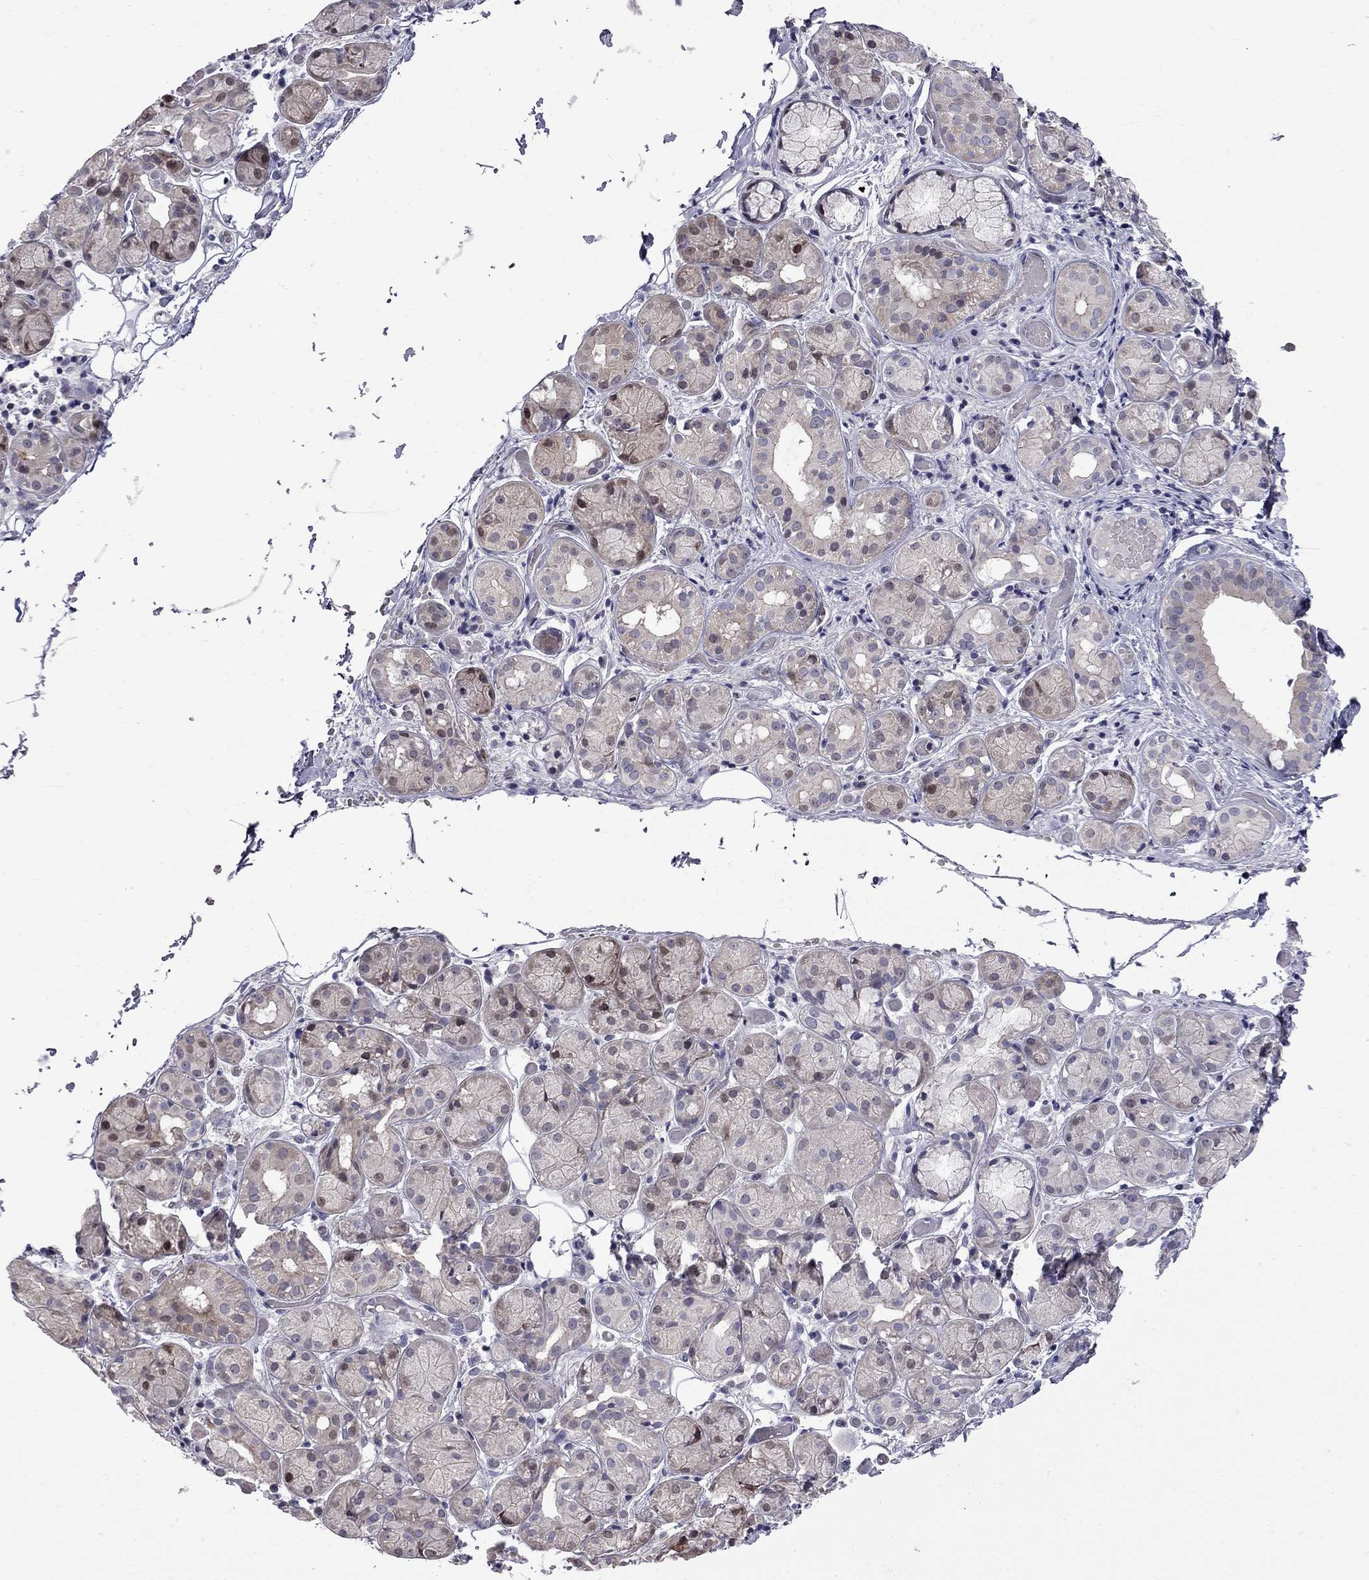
{"staining": {"intensity": "moderate", "quantity": "<25%", "location": "nuclear"}, "tissue": "salivary gland", "cell_type": "Glandular cells", "image_type": "normal", "snomed": [{"axis": "morphology", "description": "Normal tissue, NOS"}, {"axis": "topography", "description": "Salivary gland"}, {"axis": "topography", "description": "Peripheral nerve tissue"}], "caption": "Salivary gland stained with DAB (3,3'-diaminobenzidine) immunohistochemistry (IHC) exhibits low levels of moderate nuclear positivity in approximately <25% of glandular cells.", "gene": "NRARP", "patient": {"sex": "male", "age": 71}}